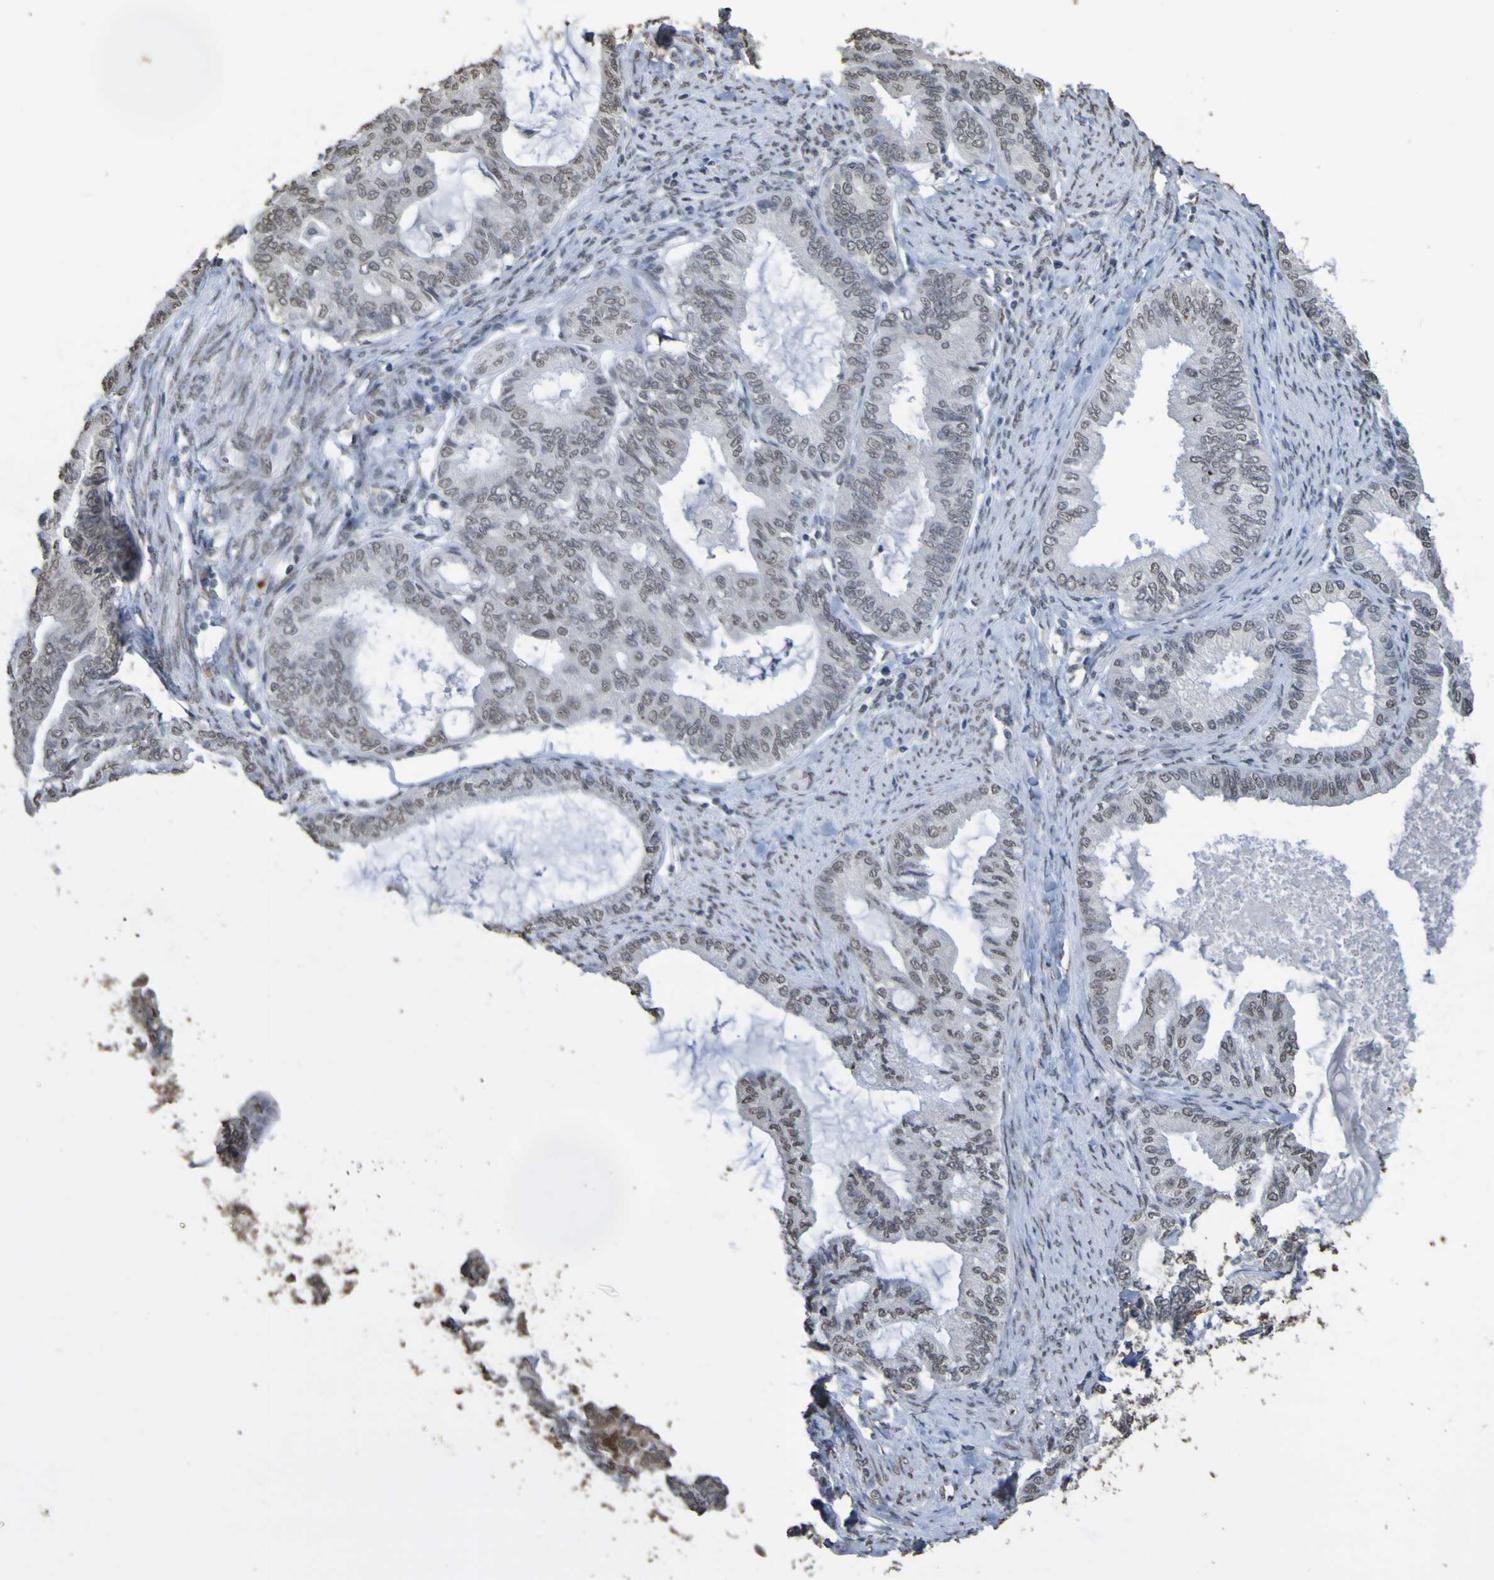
{"staining": {"intensity": "weak", "quantity": "25%-75%", "location": "nuclear"}, "tissue": "endometrial cancer", "cell_type": "Tumor cells", "image_type": "cancer", "snomed": [{"axis": "morphology", "description": "Adenocarcinoma, NOS"}, {"axis": "topography", "description": "Endometrium"}], "caption": "High-power microscopy captured an IHC micrograph of endometrial cancer, revealing weak nuclear expression in approximately 25%-75% of tumor cells.", "gene": "ALKBH2", "patient": {"sex": "female", "age": 86}}